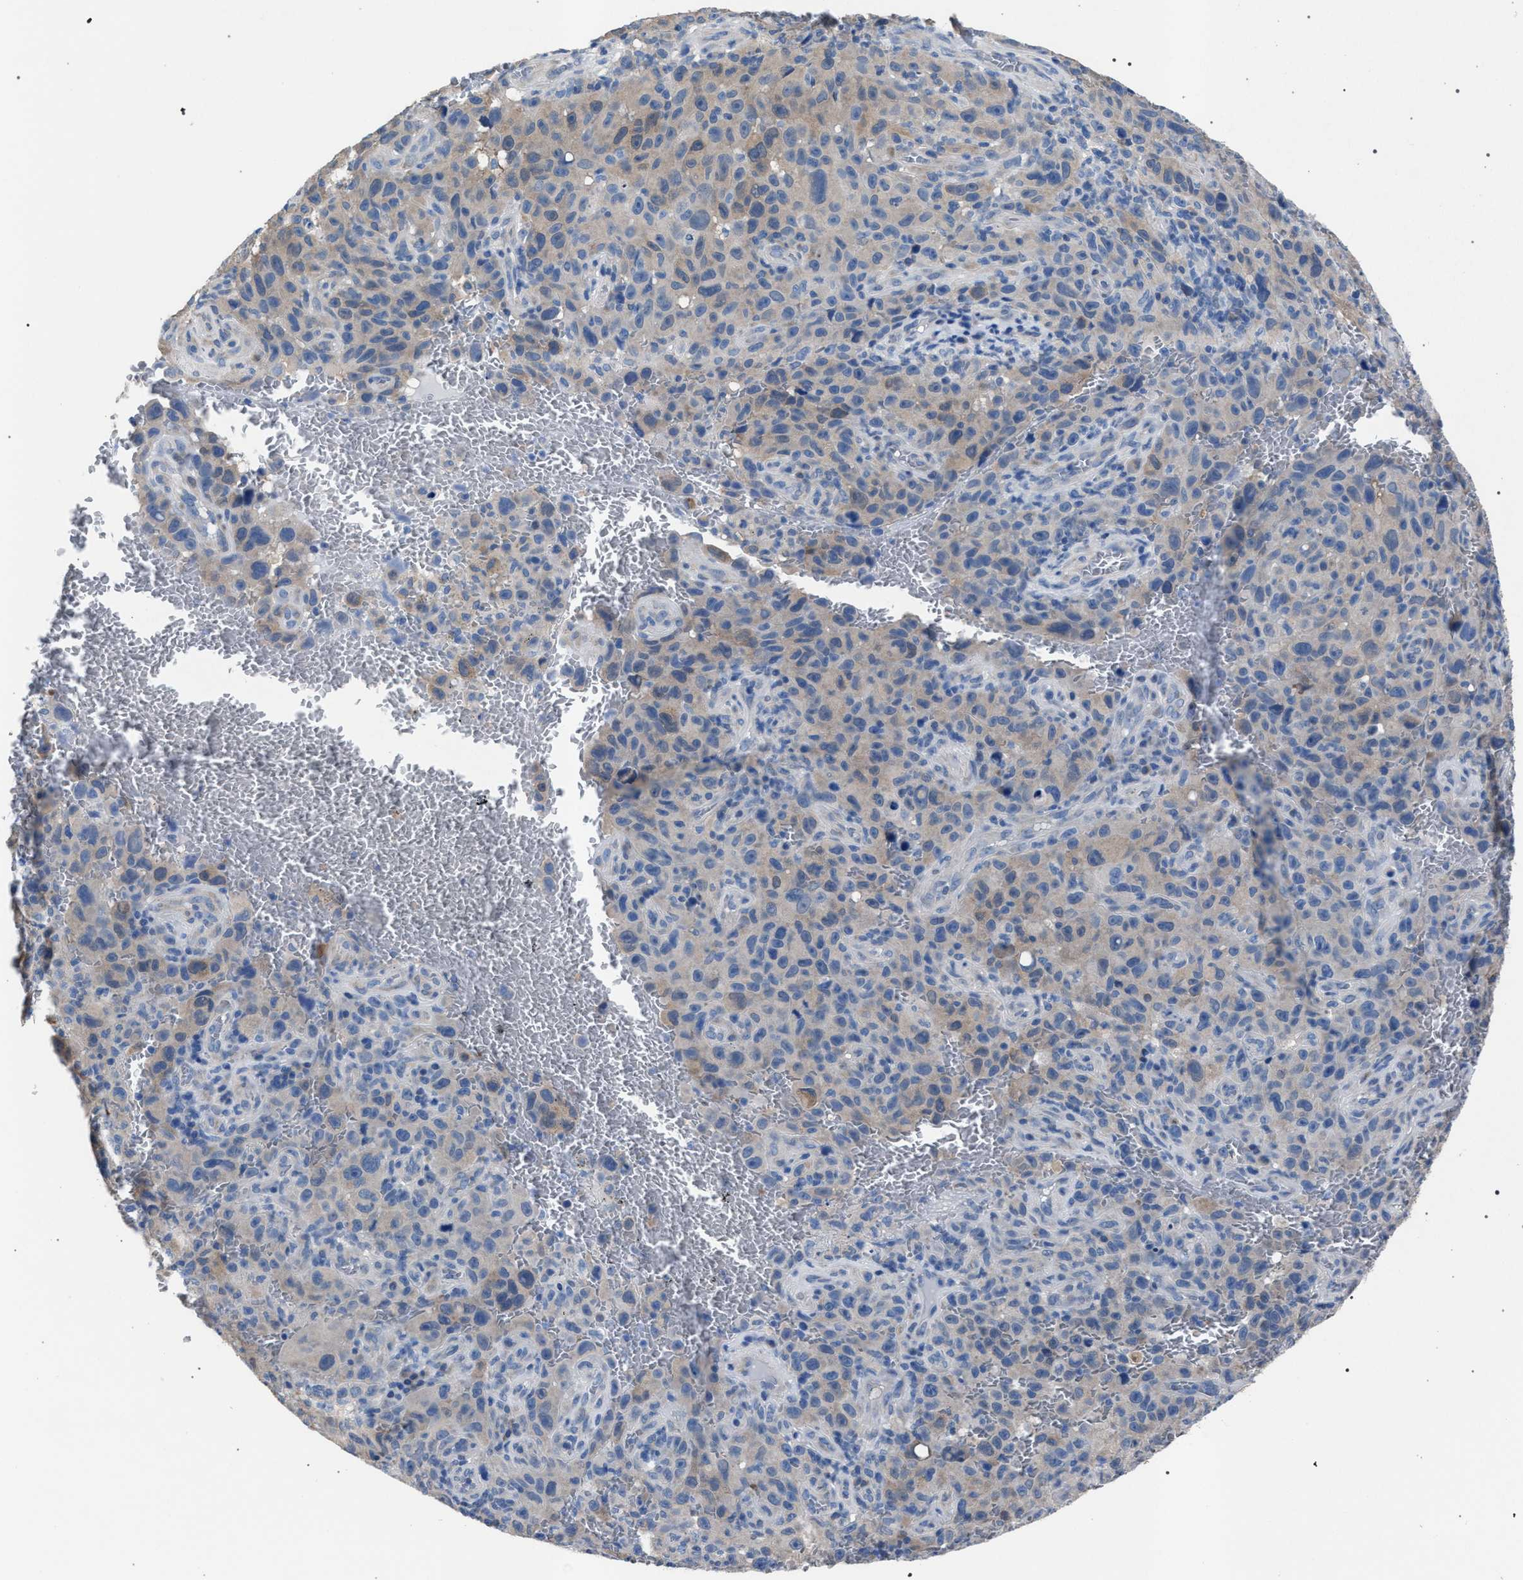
{"staining": {"intensity": "negative", "quantity": "none", "location": "none"}, "tissue": "melanoma", "cell_type": "Tumor cells", "image_type": "cancer", "snomed": [{"axis": "morphology", "description": "Malignant melanoma, NOS"}, {"axis": "topography", "description": "Skin"}], "caption": "DAB (3,3'-diaminobenzidine) immunohistochemical staining of melanoma shows no significant expression in tumor cells. The staining is performed using DAB (3,3'-diaminobenzidine) brown chromogen with nuclei counter-stained in using hematoxylin.", "gene": "CRYZ", "patient": {"sex": "female", "age": 82}}